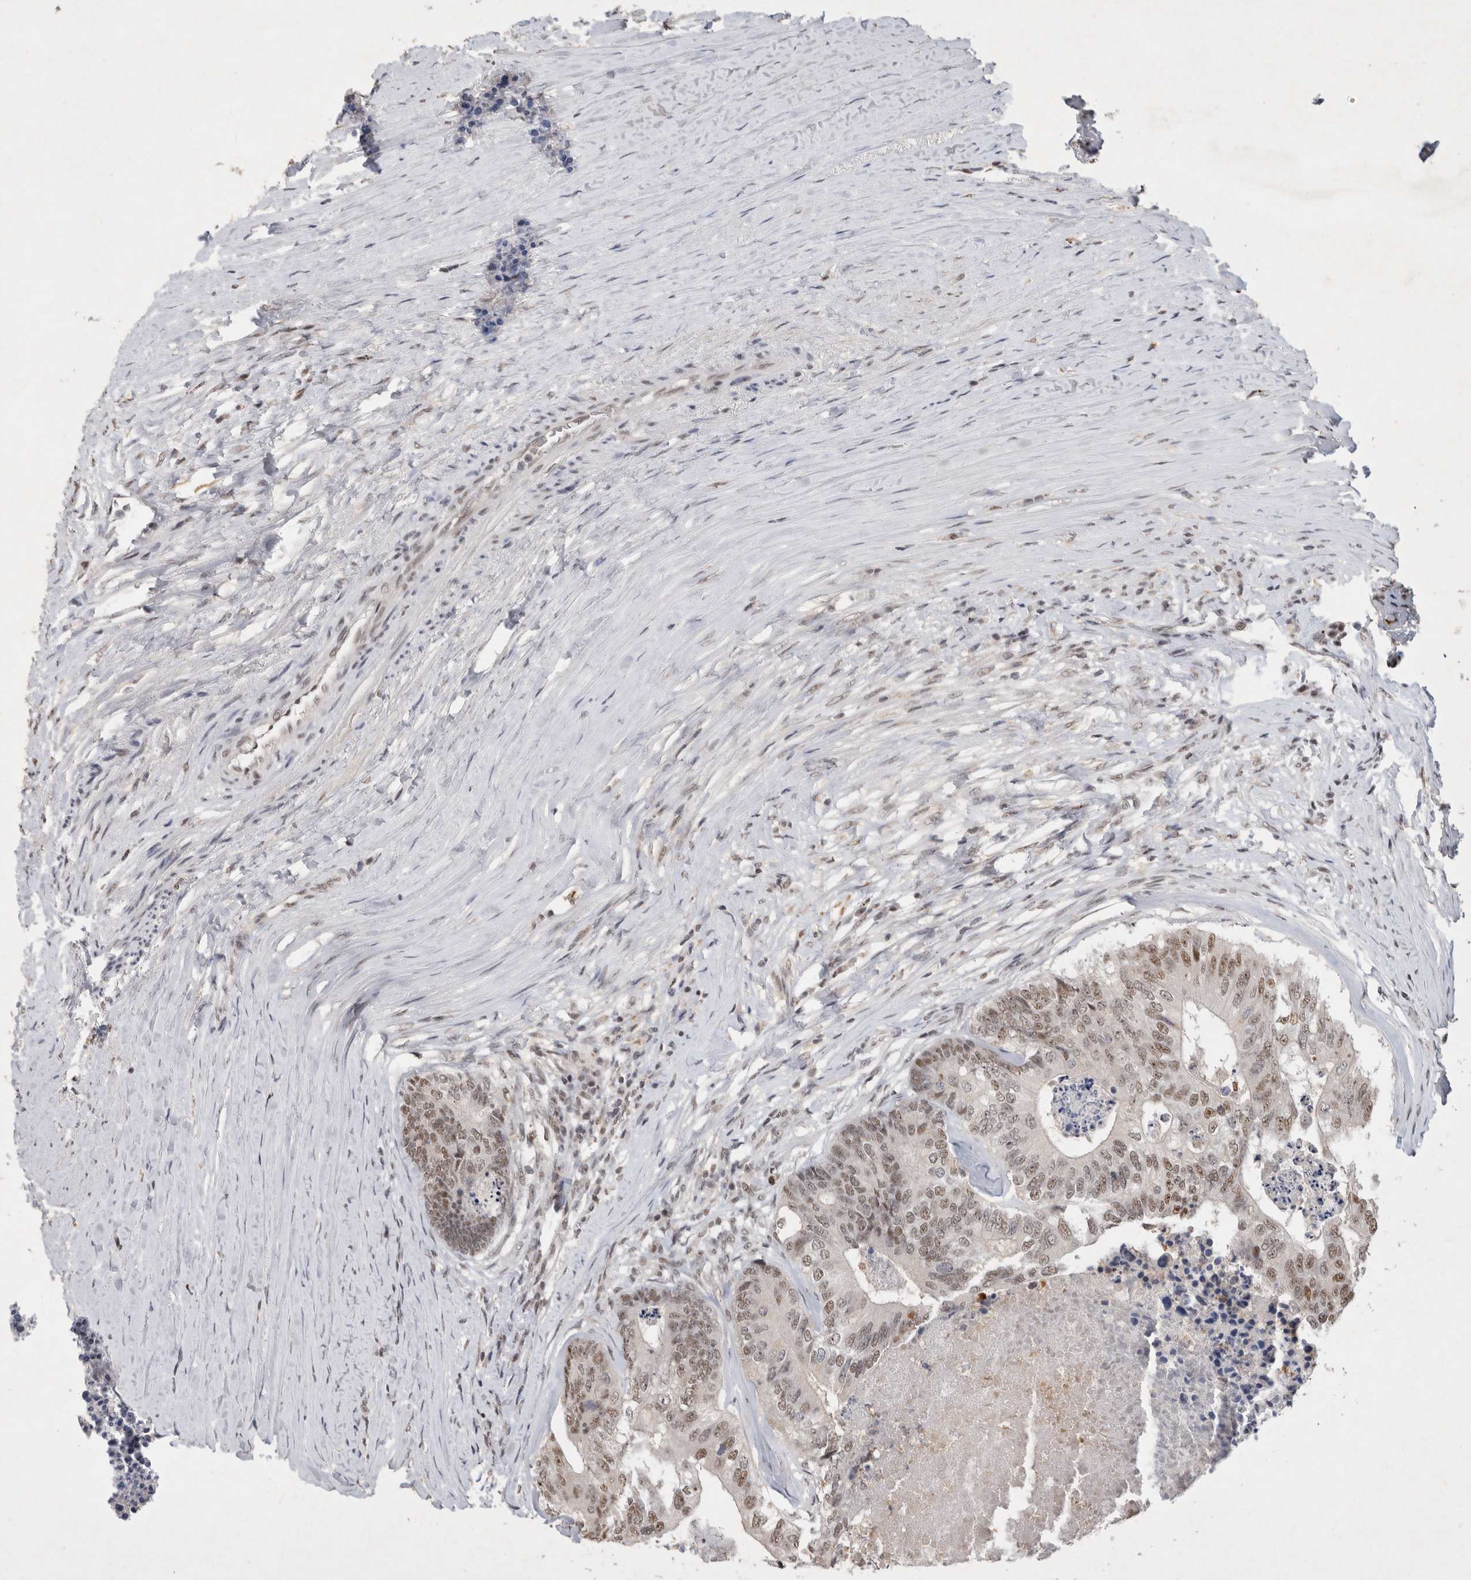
{"staining": {"intensity": "moderate", "quantity": ">75%", "location": "nuclear"}, "tissue": "colorectal cancer", "cell_type": "Tumor cells", "image_type": "cancer", "snomed": [{"axis": "morphology", "description": "Adenocarcinoma, NOS"}, {"axis": "topography", "description": "Colon"}], "caption": "Human colorectal cancer stained for a protein (brown) exhibits moderate nuclear positive positivity in about >75% of tumor cells.", "gene": "XRCC5", "patient": {"sex": "female", "age": 67}}